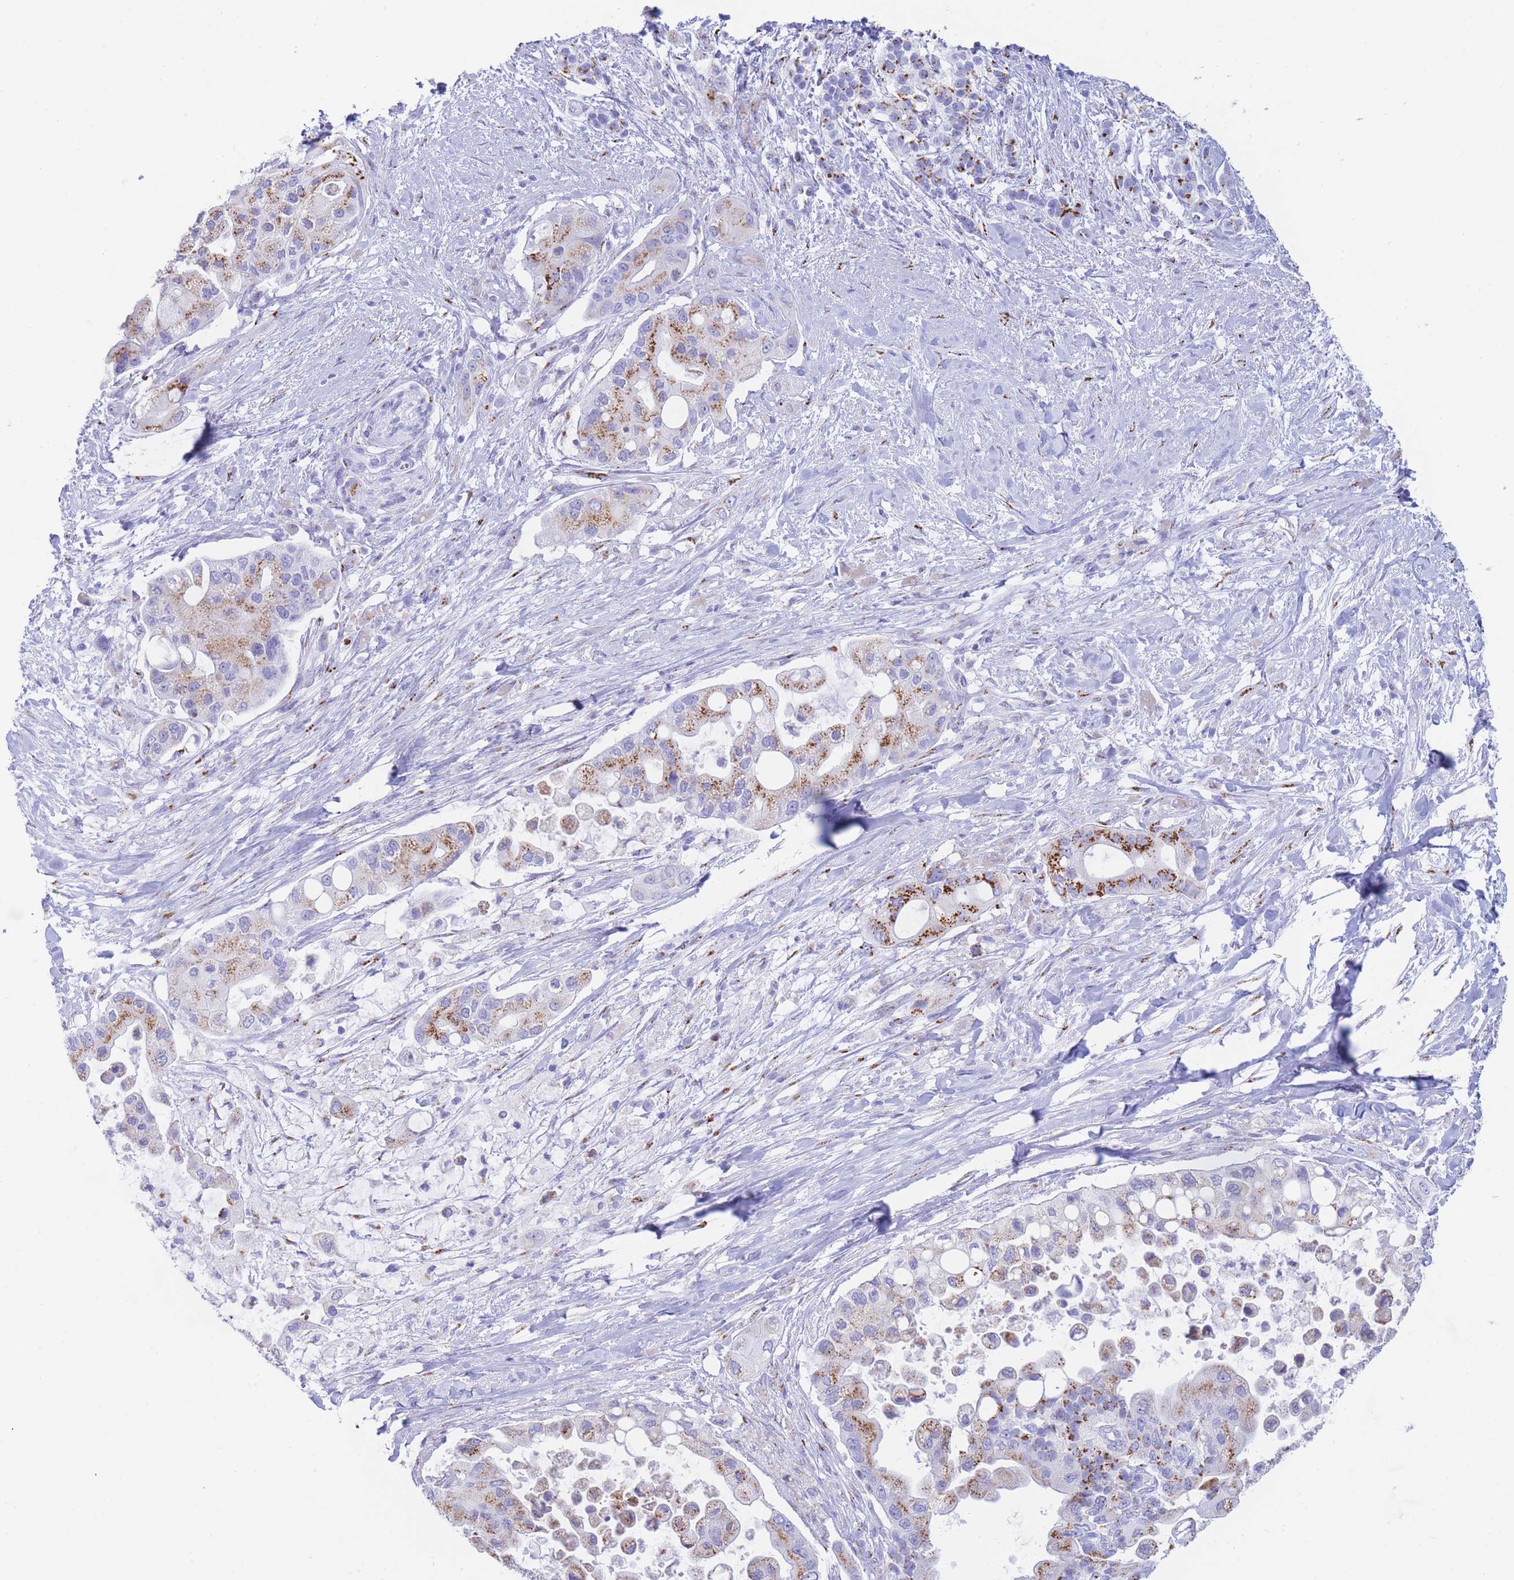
{"staining": {"intensity": "strong", "quantity": "25%-75%", "location": "cytoplasmic/membranous"}, "tissue": "pancreatic cancer", "cell_type": "Tumor cells", "image_type": "cancer", "snomed": [{"axis": "morphology", "description": "Adenocarcinoma, NOS"}, {"axis": "topography", "description": "Pancreas"}], "caption": "Pancreatic cancer was stained to show a protein in brown. There is high levels of strong cytoplasmic/membranous positivity in approximately 25%-75% of tumor cells.", "gene": "FAM3C", "patient": {"sex": "male", "age": 57}}